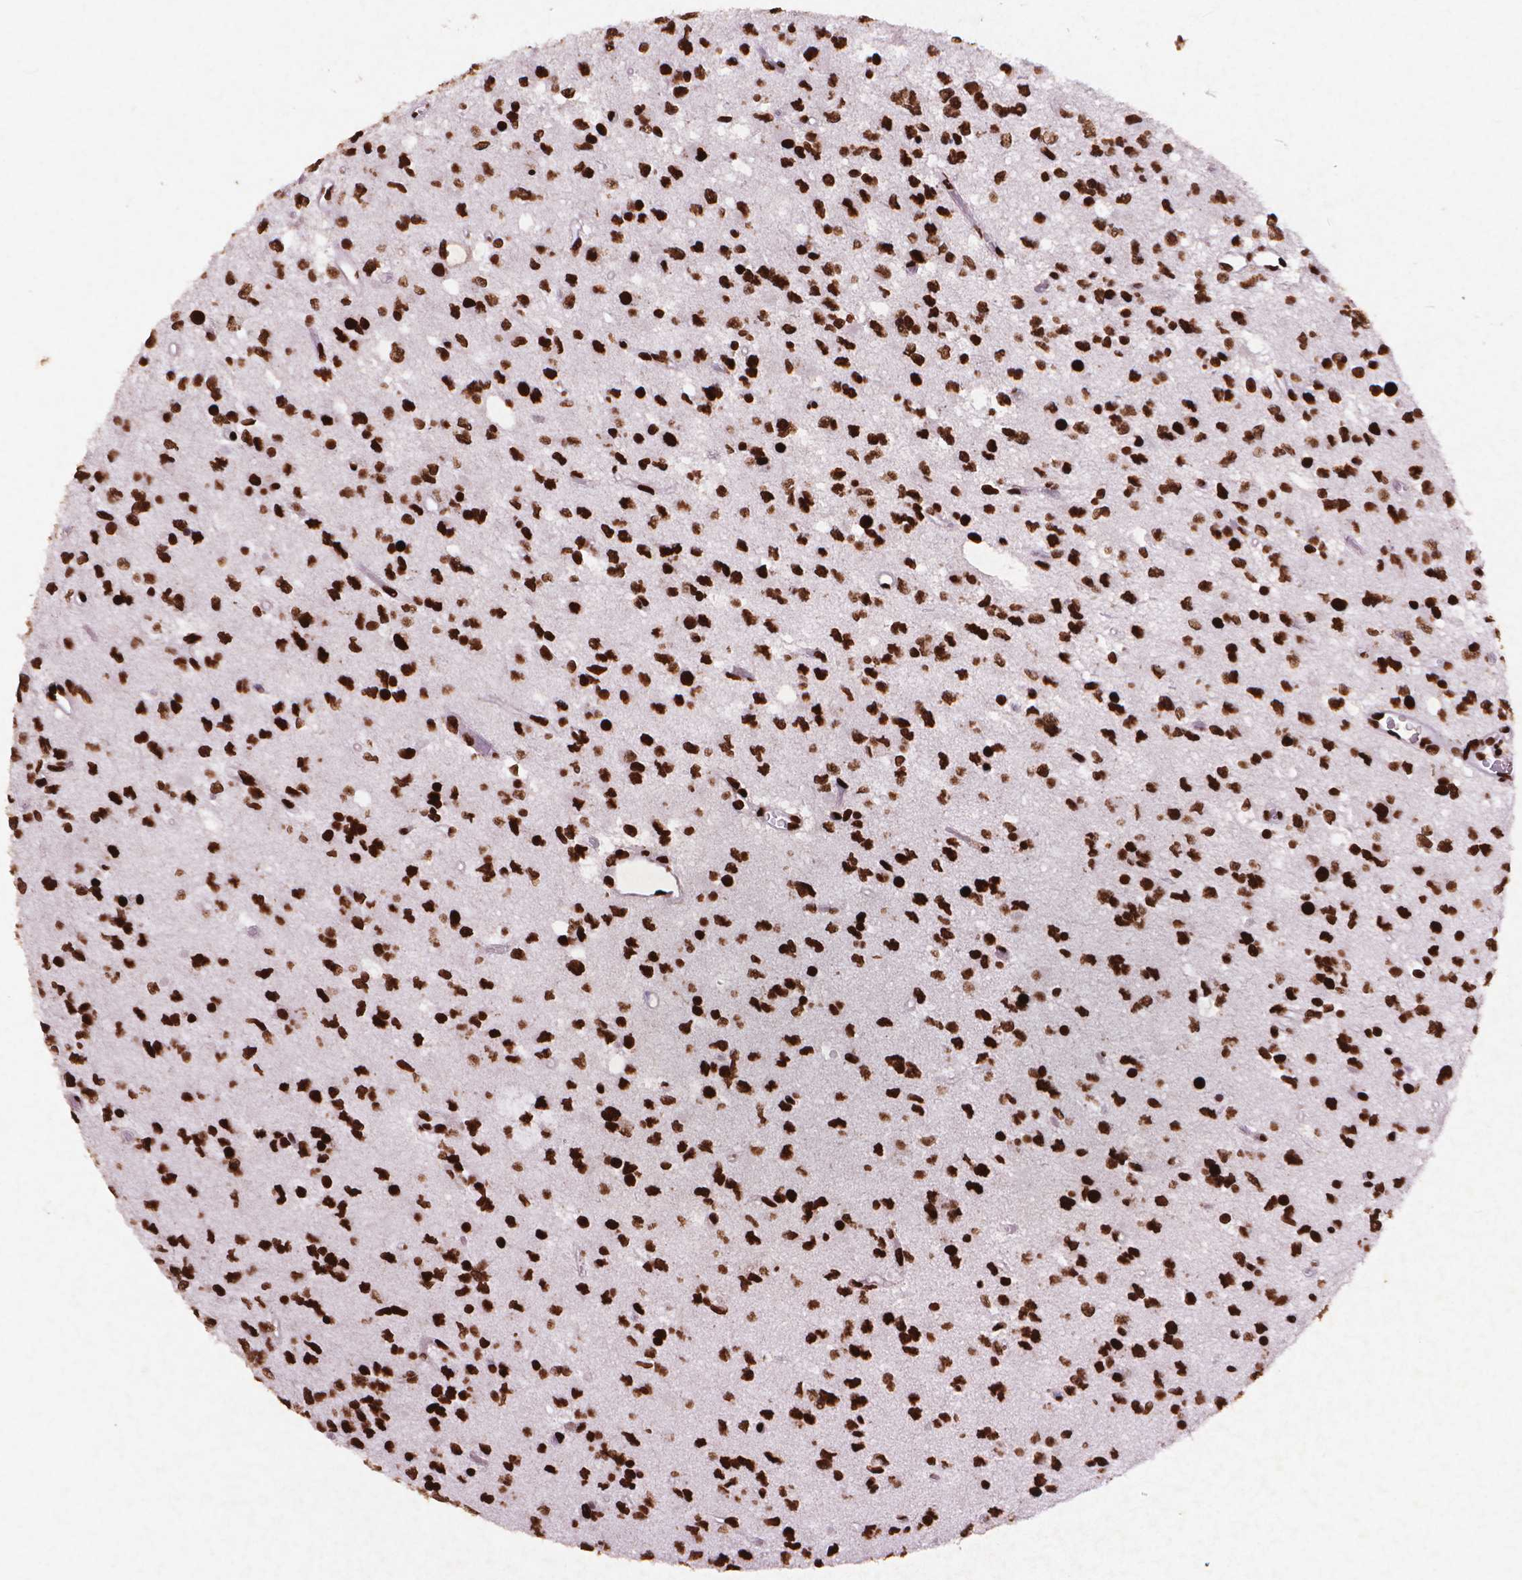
{"staining": {"intensity": "strong", "quantity": ">75%", "location": "nuclear"}, "tissue": "glioma", "cell_type": "Tumor cells", "image_type": "cancer", "snomed": [{"axis": "morphology", "description": "Glioma, malignant, Low grade"}, {"axis": "topography", "description": "Brain"}], "caption": "Glioma stained with DAB (3,3'-diaminobenzidine) immunohistochemistry (IHC) exhibits high levels of strong nuclear positivity in about >75% of tumor cells. The protein is shown in brown color, while the nuclei are stained blue.", "gene": "CITED2", "patient": {"sex": "female", "age": 45}}